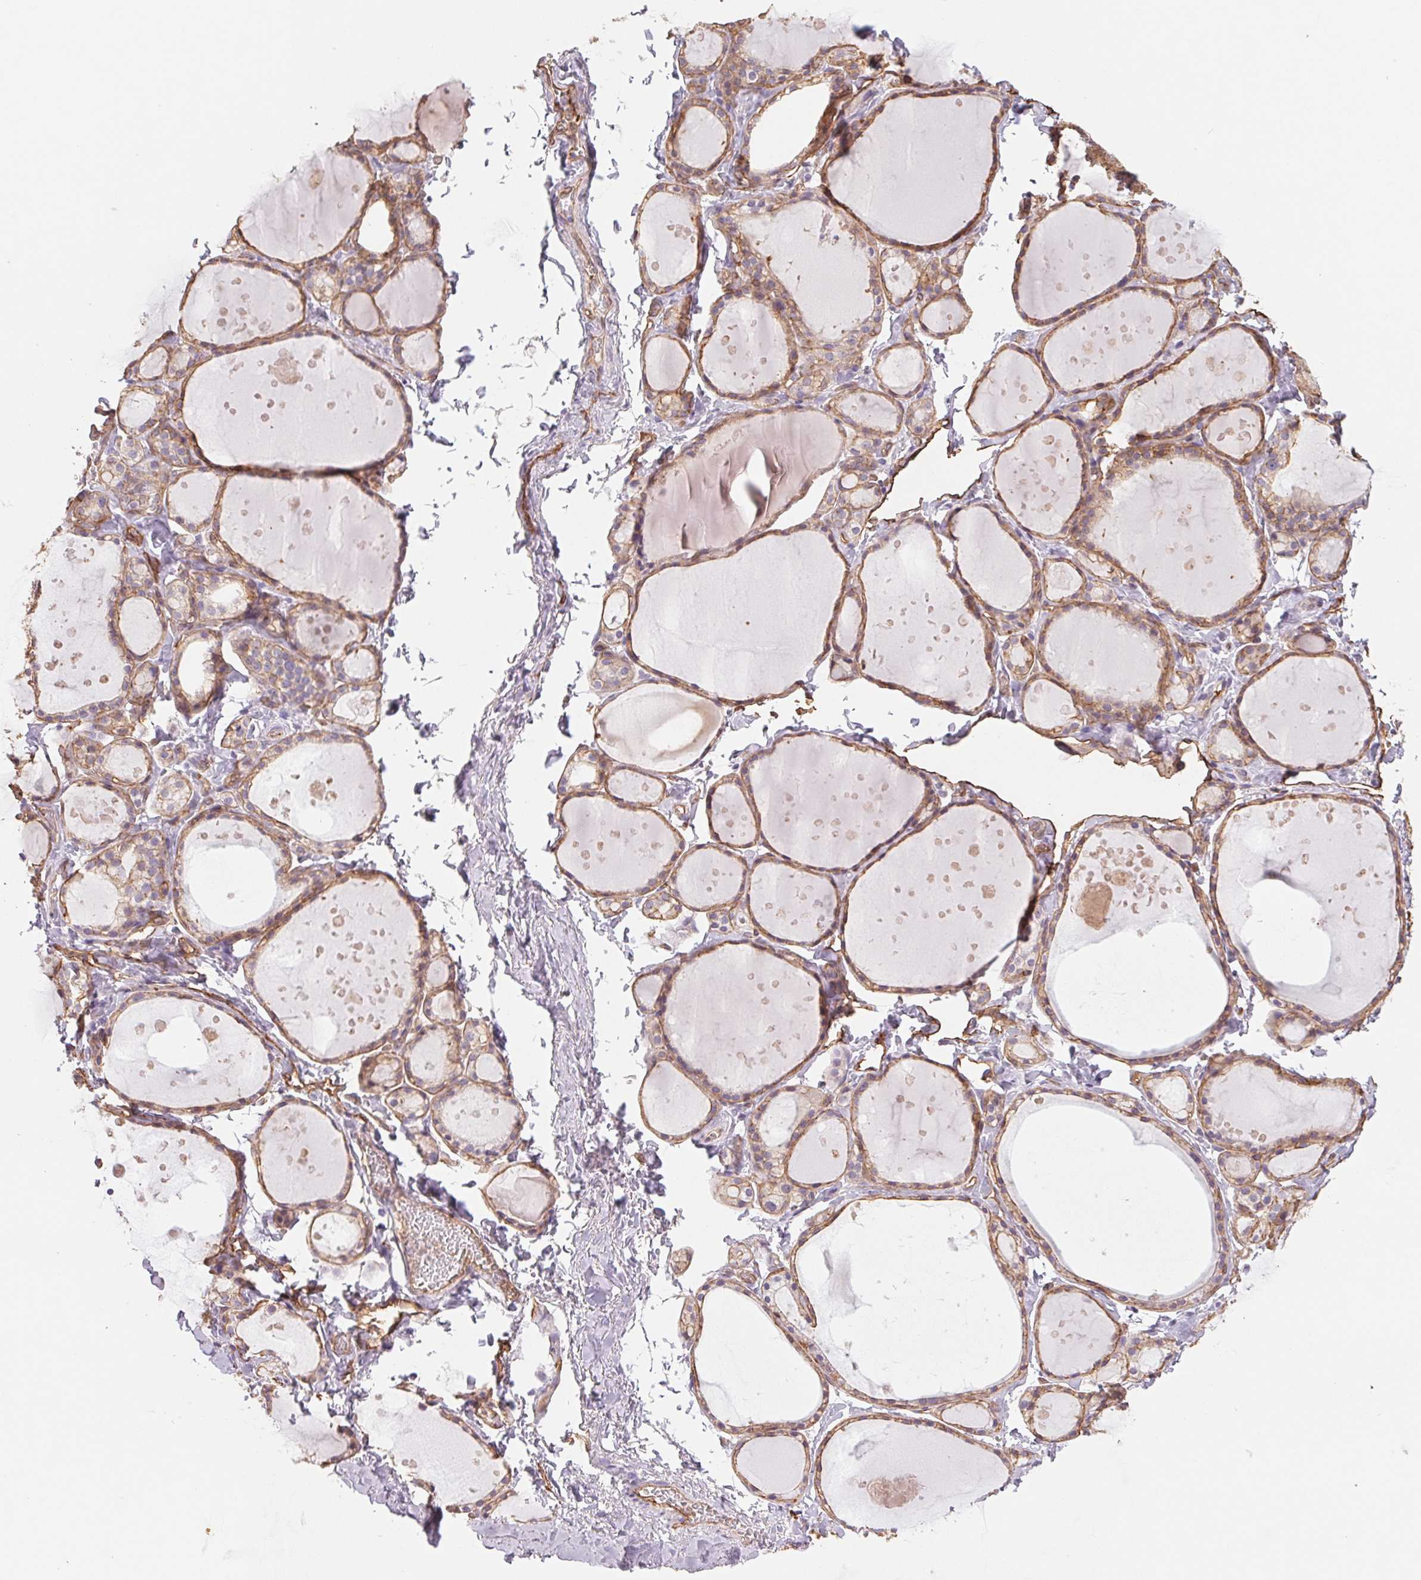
{"staining": {"intensity": "weak", "quantity": ">75%", "location": "cytoplasmic/membranous"}, "tissue": "thyroid gland", "cell_type": "Glandular cells", "image_type": "normal", "snomed": [{"axis": "morphology", "description": "Normal tissue, NOS"}, {"axis": "topography", "description": "Thyroid gland"}], "caption": "A brown stain shows weak cytoplasmic/membranous staining of a protein in glandular cells of normal human thyroid gland. Immunohistochemistry stains the protein in brown and the nuclei are stained blue.", "gene": "ANKRD13B", "patient": {"sex": "male", "age": 68}}